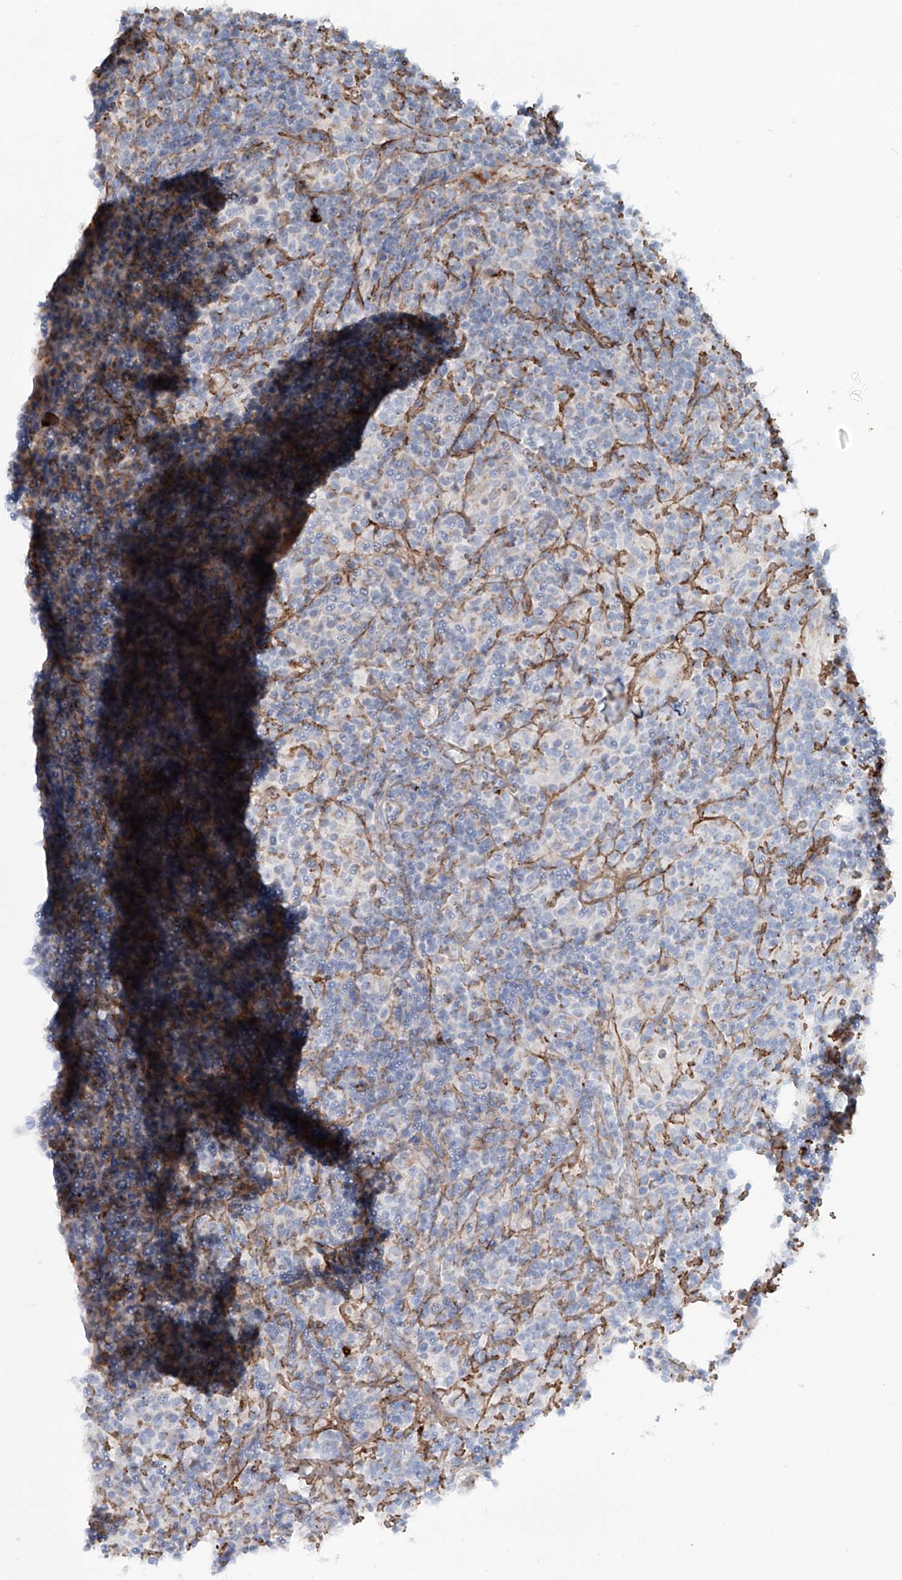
{"staining": {"intensity": "negative", "quantity": "none", "location": "none"}, "tissue": "lymphoma", "cell_type": "Tumor cells", "image_type": "cancer", "snomed": [{"axis": "morphology", "description": "Hodgkin's disease, NOS"}, {"axis": "topography", "description": "Lymph node"}], "caption": "This is an immunohistochemistry histopathology image of human lymphoma. There is no expression in tumor cells.", "gene": "CDH5", "patient": {"sex": "male", "age": 70}}